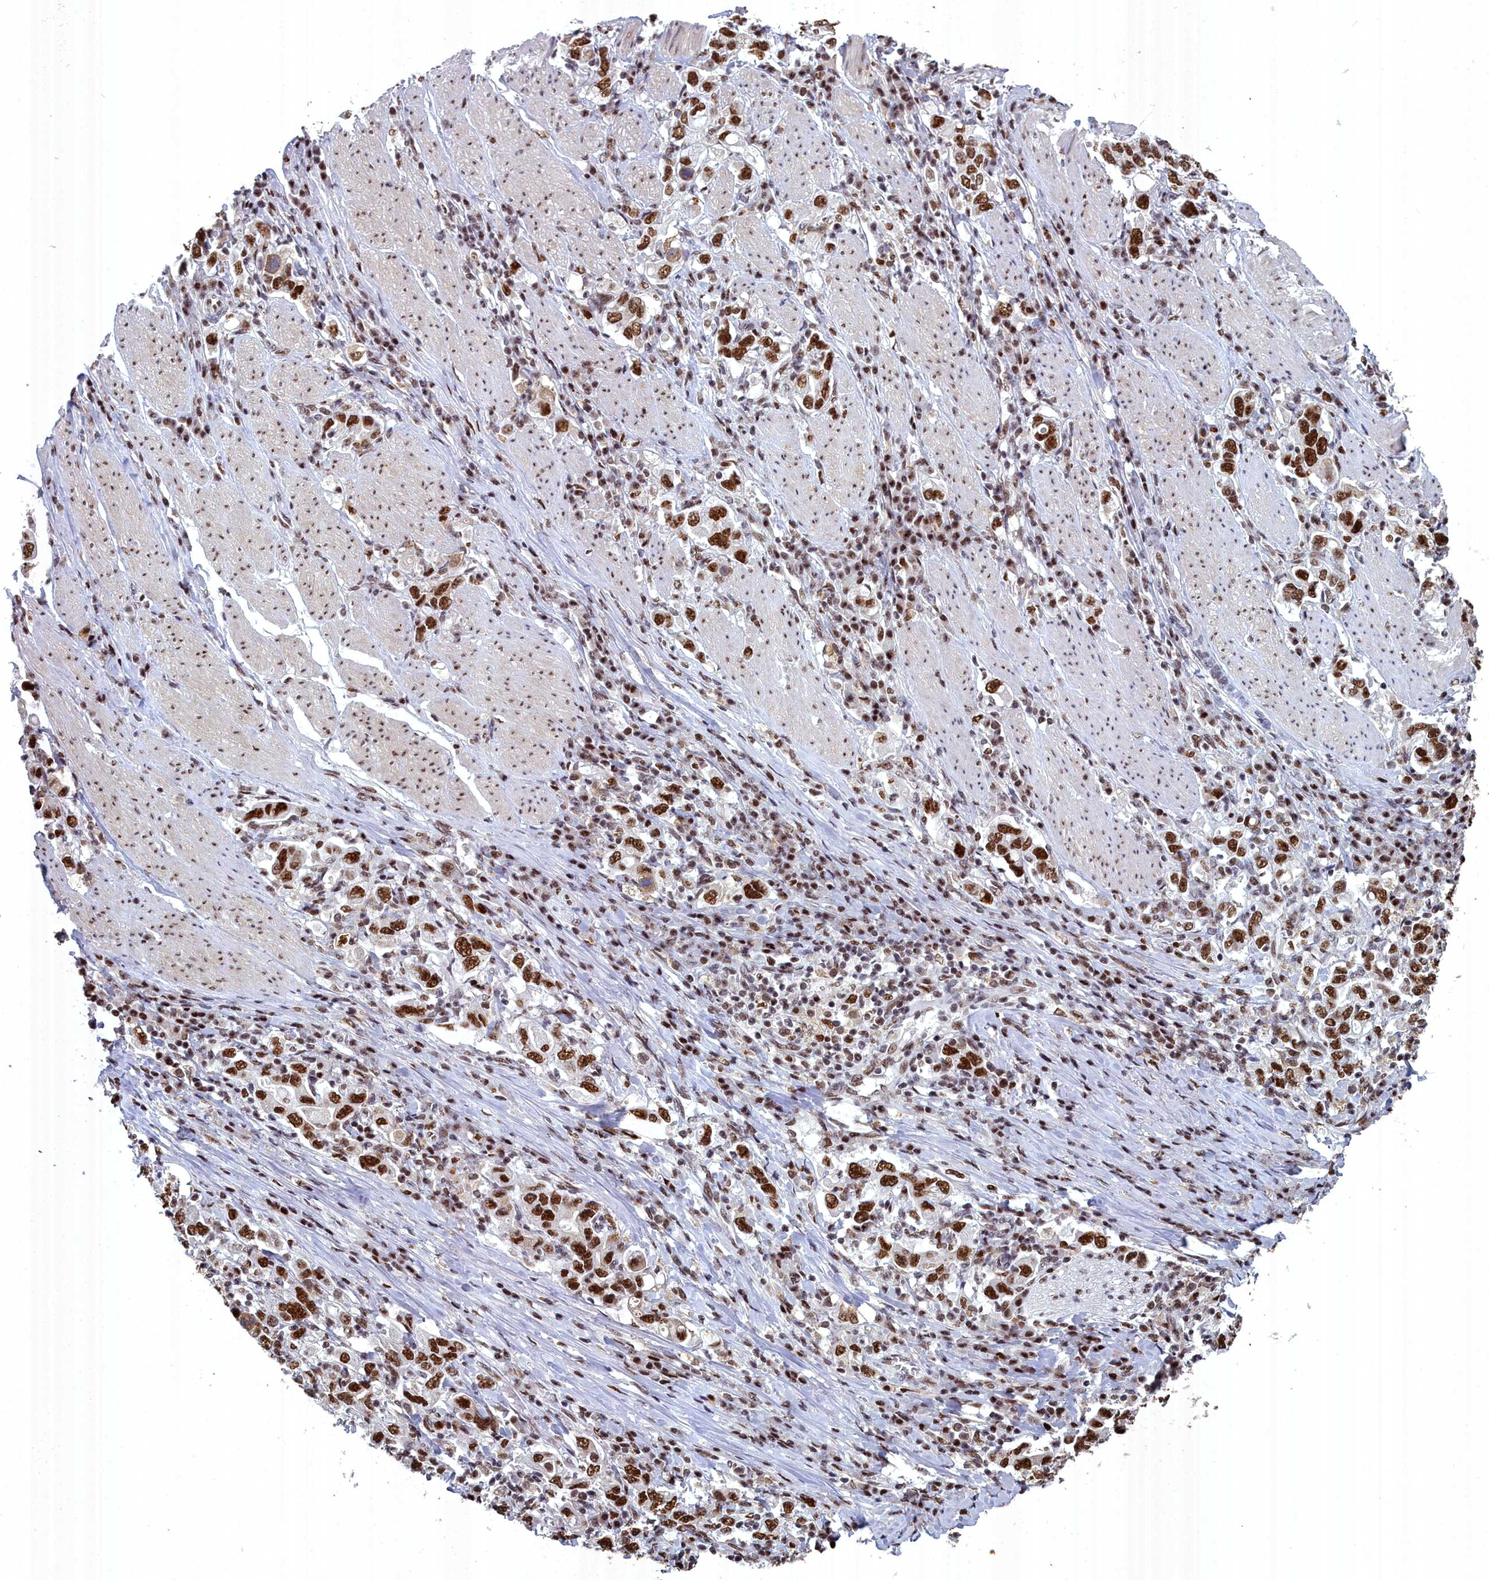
{"staining": {"intensity": "strong", "quantity": ">75%", "location": "nuclear"}, "tissue": "stomach cancer", "cell_type": "Tumor cells", "image_type": "cancer", "snomed": [{"axis": "morphology", "description": "Adenocarcinoma, NOS"}, {"axis": "topography", "description": "Stomach, upper"}], "caption": "This histopathology image displays immunohistochemistry staining of stomach cancer (adenocarcinoma), with high strong nuclear staining in approximately >75% of tumor cells.", "gene": "SF3B3", "patient": {"sex": "male", "age": 62}}